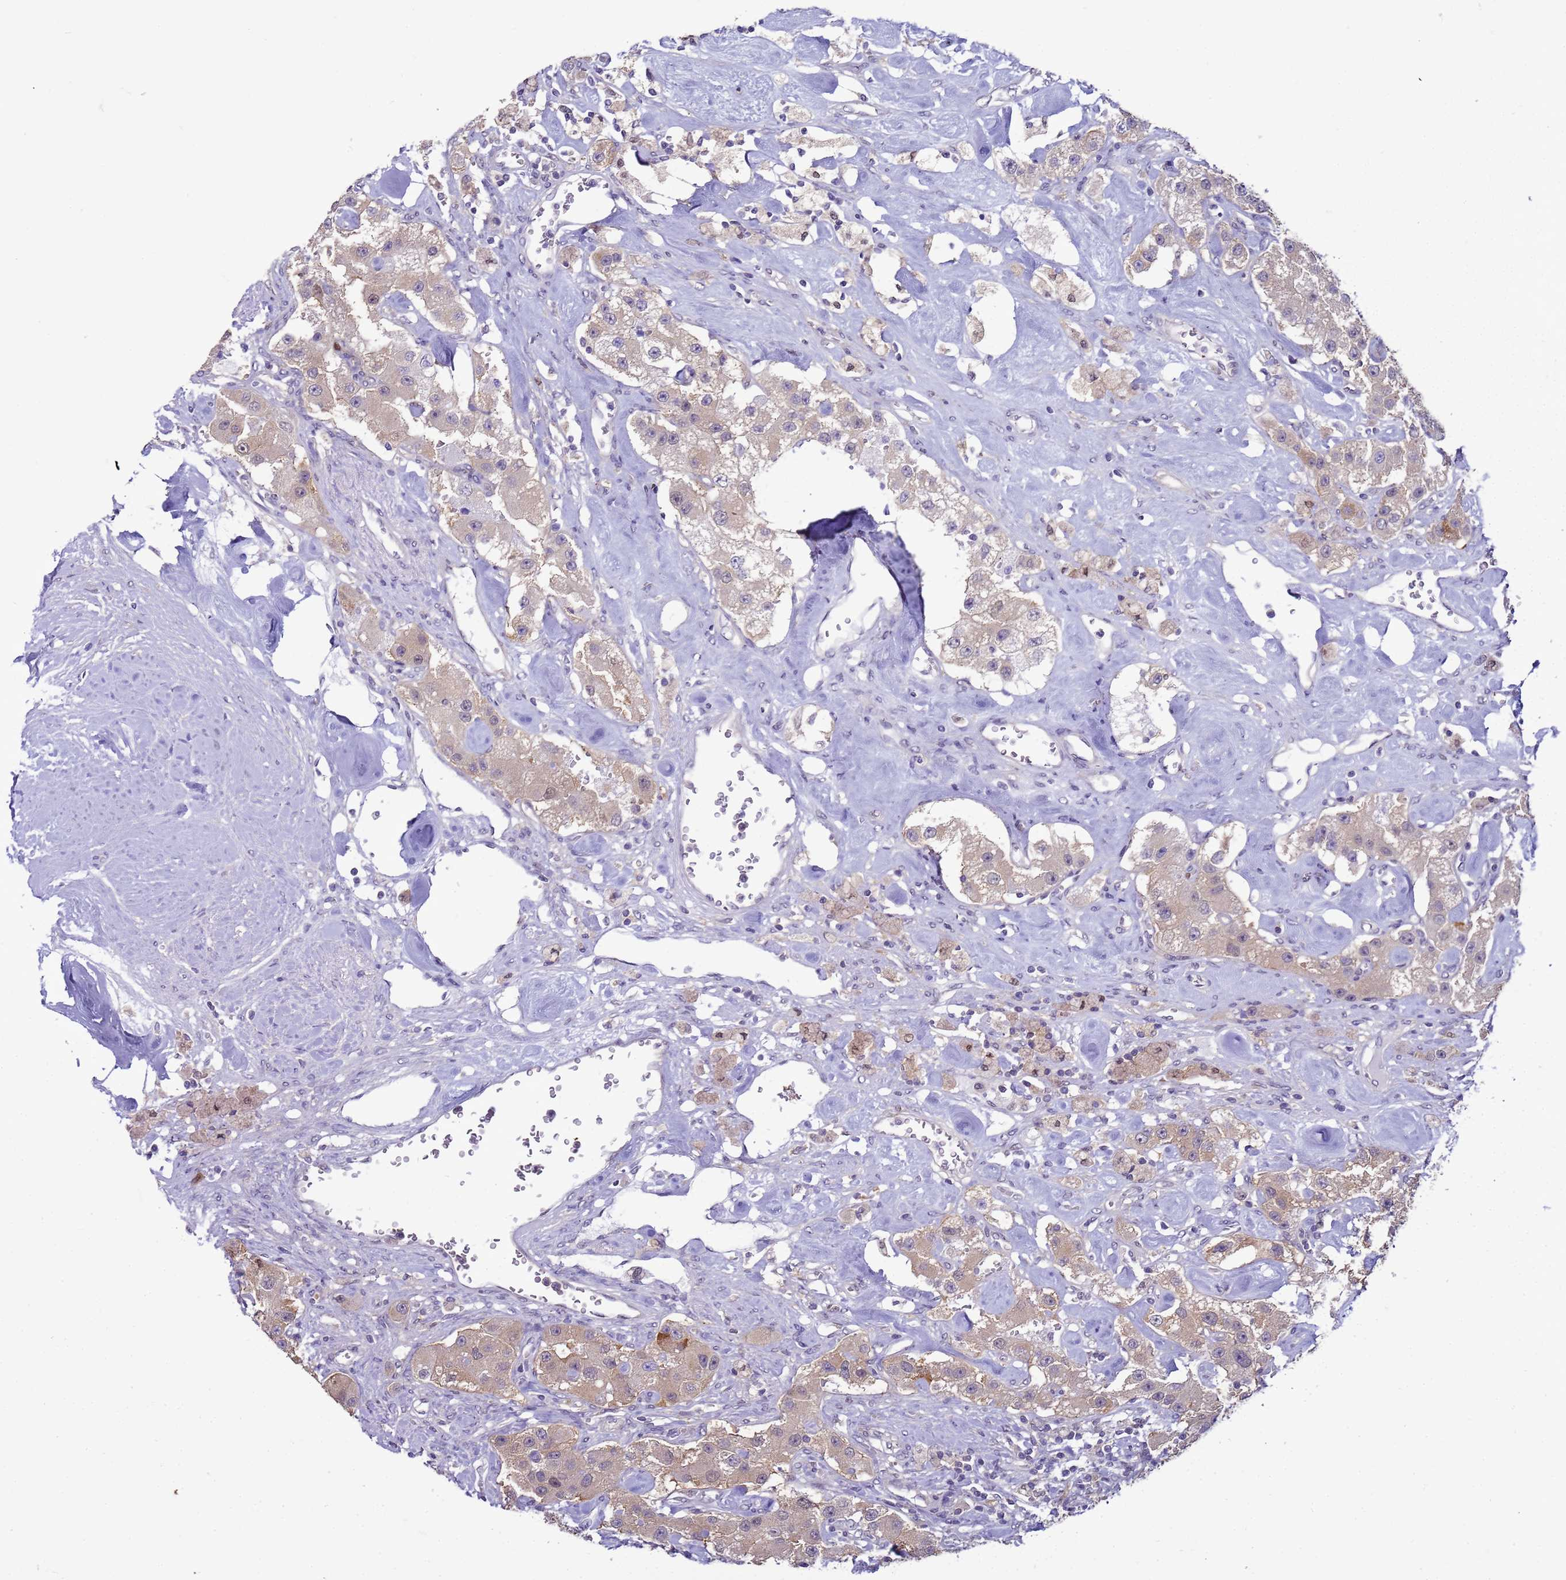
{"staining": {"intensity": "weak", "quantity": "25%-75%", "location": "cytoplasmic/membranous"}, "tissue": "carcinoid", "cell_type": "Tumor cells", "image_type": "cancer", "snomed": [{"axis": "morphology", "description": "Carcinoid, malignant, NOS"}, {"axis": "topography", "description": "Pancreas"}], "caption": "This image displays IHC staining of human carcinoid (malignant), with low weak cytoplasmic/membranous positivity in about 25%-75% of tumor cells.", "gene": "DDI2", "patient": {"sex": "male", "age": 41}}